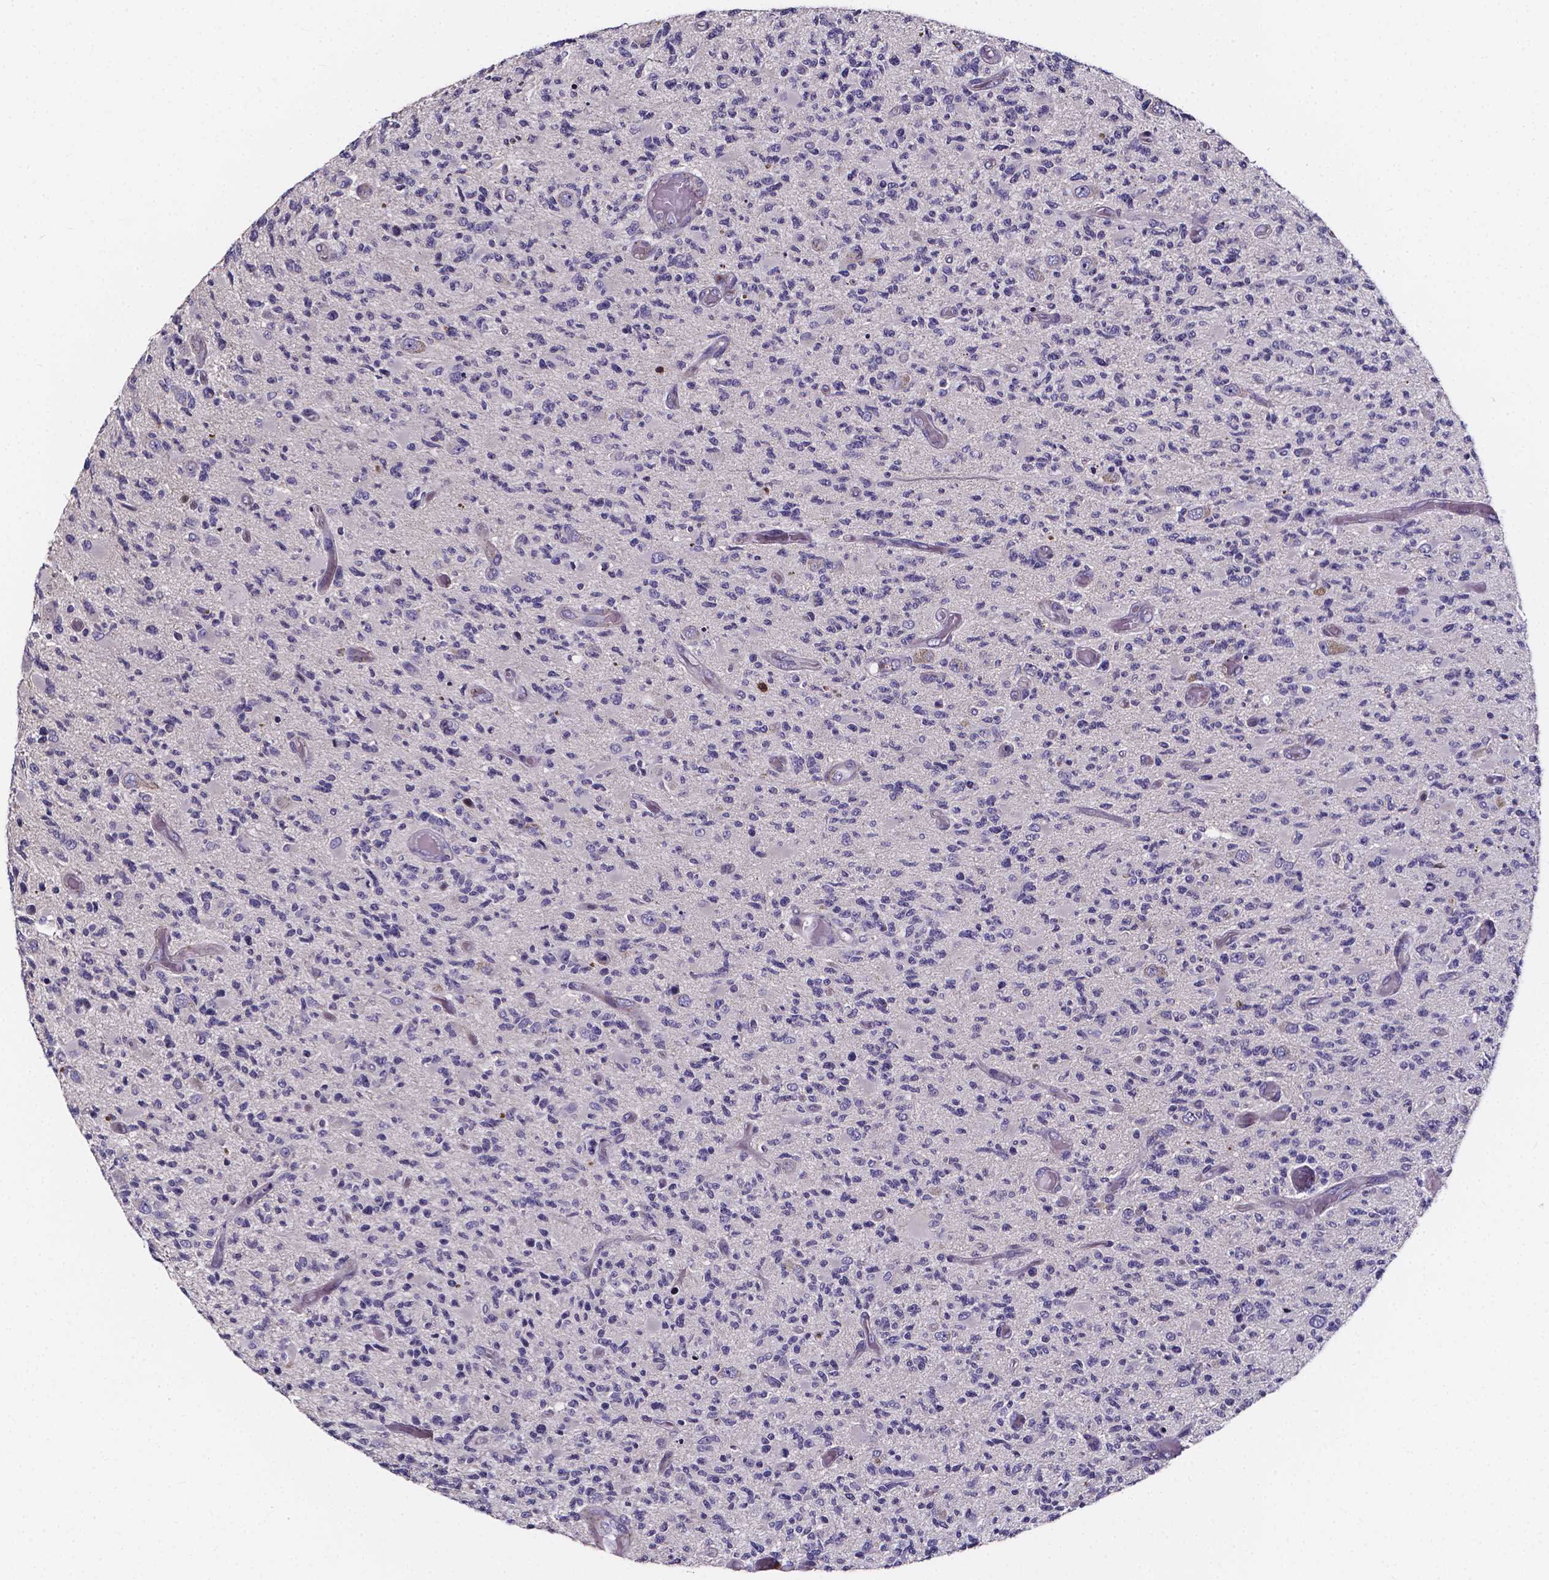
{"staining": {"intensity": "negative", "quantity": "none", "location": "none"}, "tissue": "glioma", "cell_type": "Tumor cells", "image_type": "cancer", "snomed": [{"axis": "morphology", "description": "Glioma, malignant, High grade"}, {"axis": "topography", "description": "Brain"}], "caption": "IHC of high-grade glioma (malignant) shows no expression in tumor cells. Nuclei are stained in blue.", "gene": "THEMIS", "patient": {"sex": "female", "age": 63}}